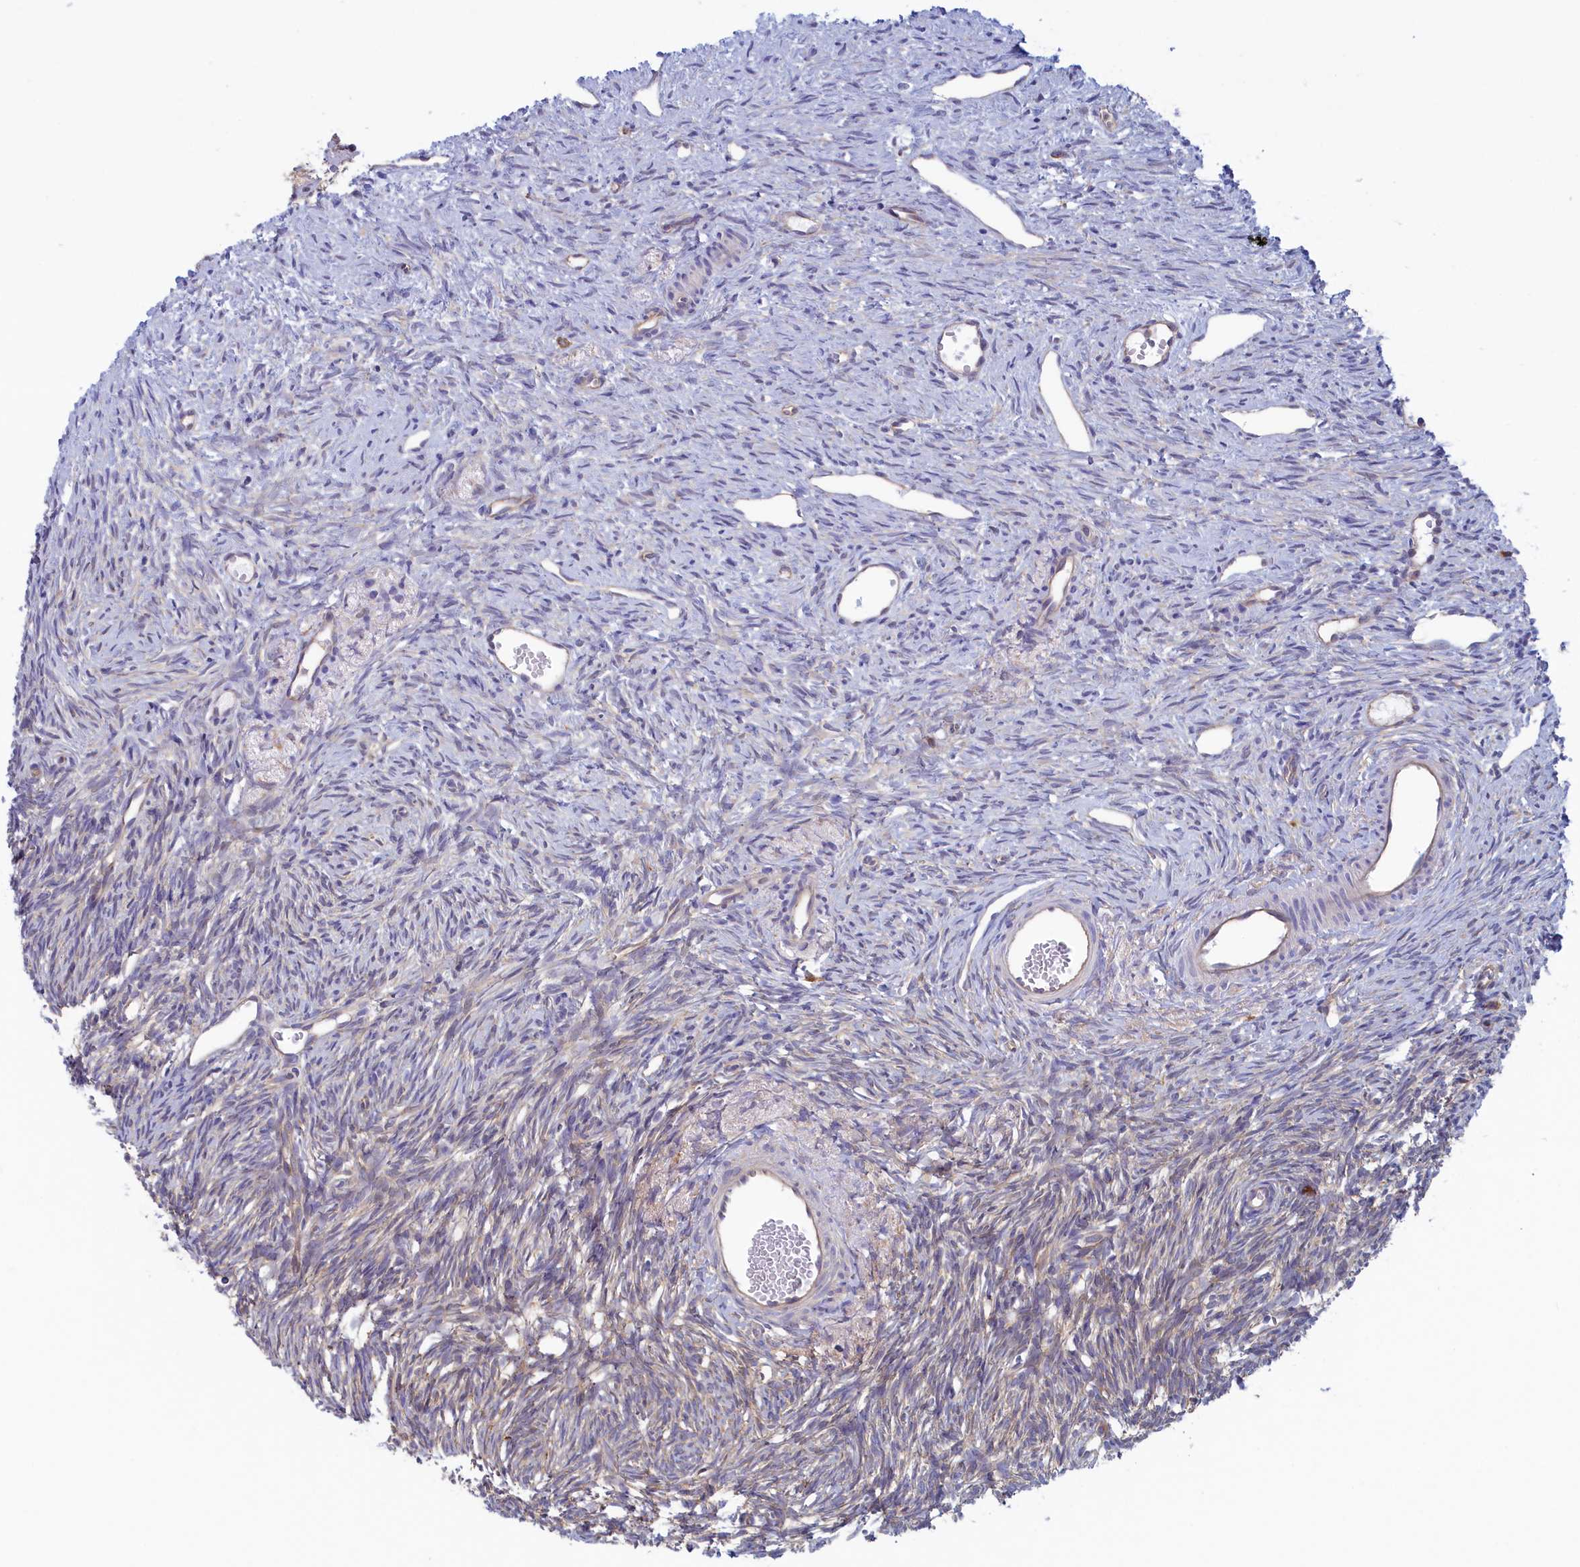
{"staining": {"intensity": "weak", "quantity": "25%-75%", "location": "cytoplasmic/membranous"}, "tissue": "ovary", "cell_type": "Ovarian stroma cells", "image_type": "normal", "snomed": [{"axis": "morphology", "description": "Normal tissue, NOS"}, {"axis": "topography", "description": "Ovary"}], "caption": "Unremarkable ovary was stained to show a protein in brown. There is low levels of weak cytoplasmic/membranous positivity in approximately 25%-75% of ovarian stroma cells.", "gene": "SYNDIG1L", "patient": {"sex": "female", "age": 51}}